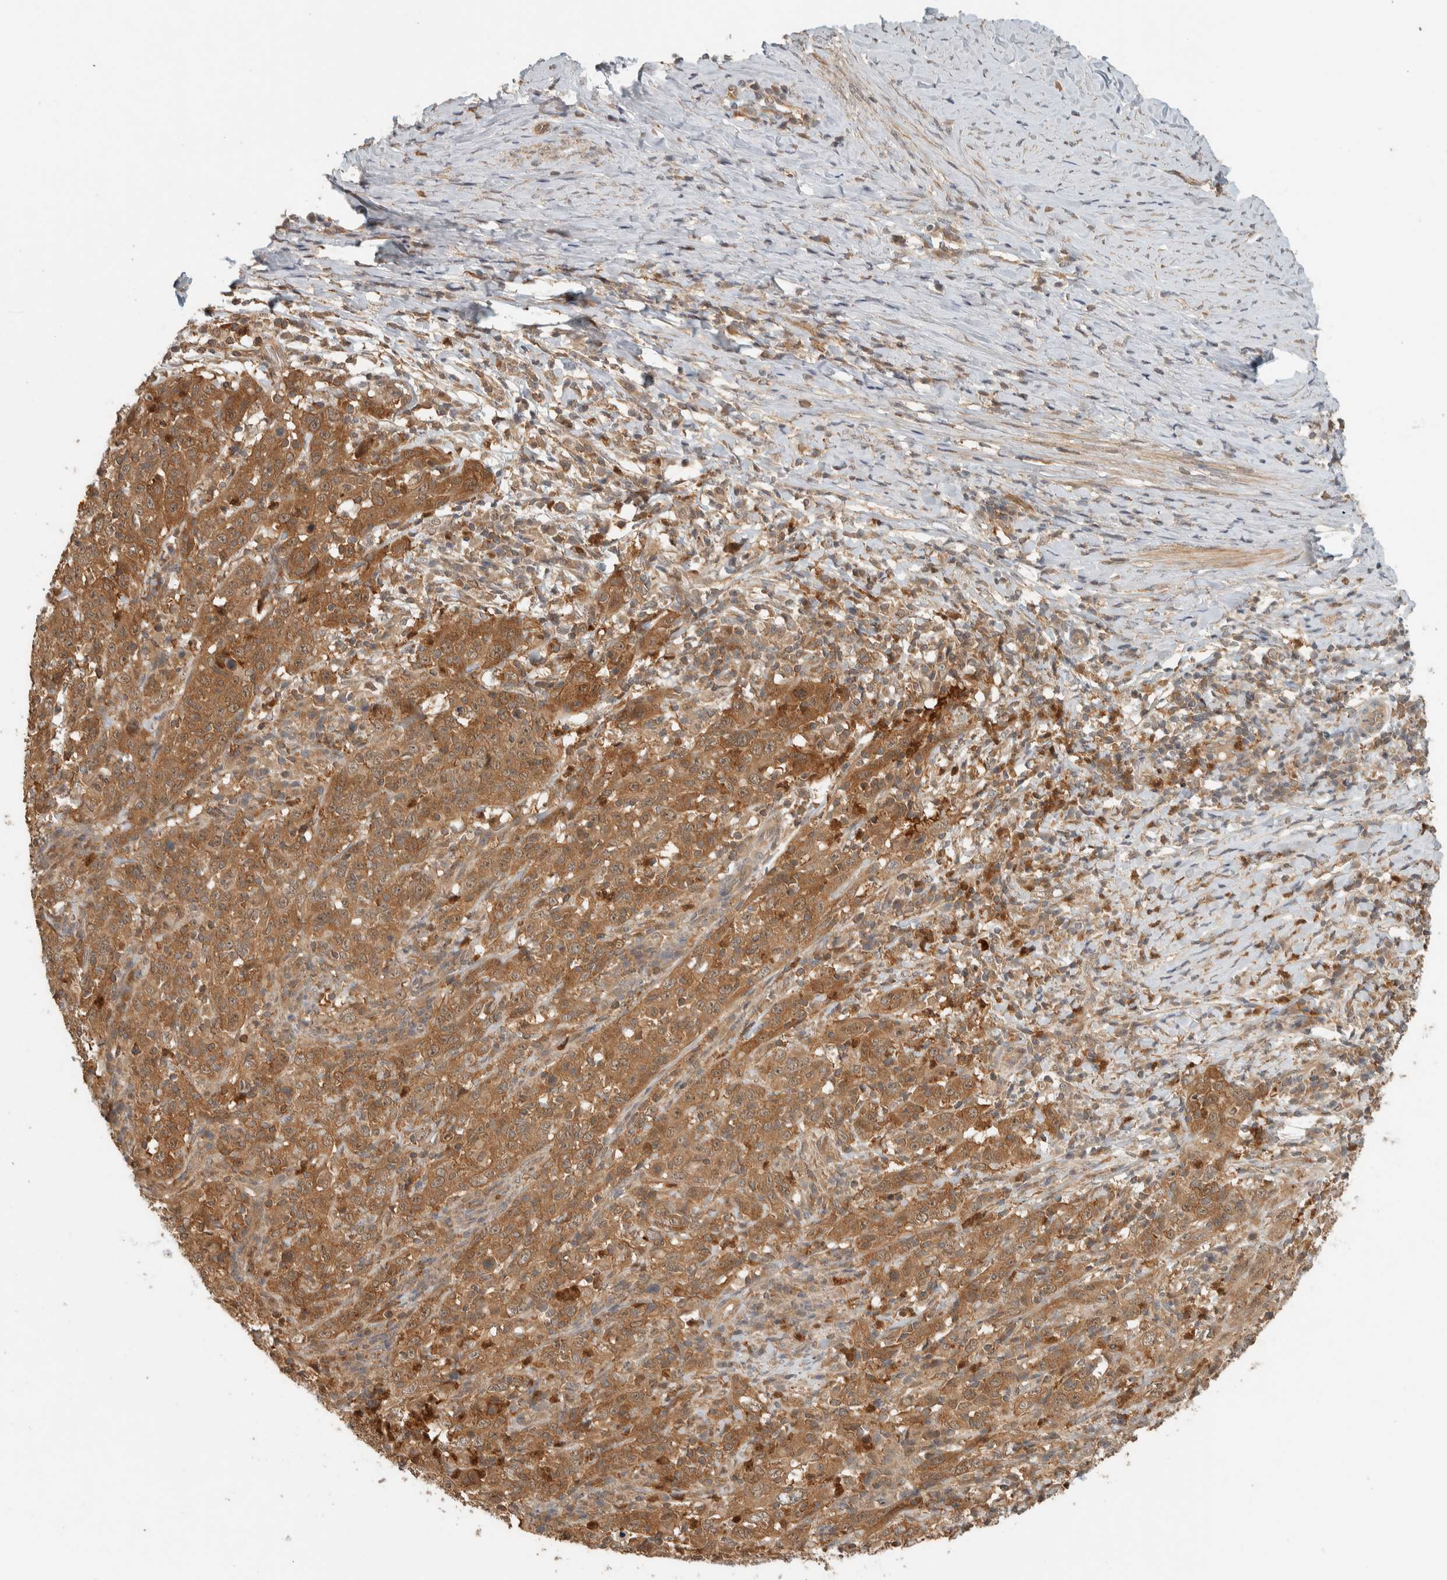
{"staining": {"intensity": "moderate", "quantity": ">75%", "location": "cytoplasmic/membranous"}, "tissue": "cervical cancer", "cell_type": "Tumor cells", "image_type": "cancer", "snomed": [{"axis": "morphology", "description": "Squamous cell carcinoma, NOS"}, {"axis": "topography", "description": "Cervix"}], "caption": "Cervical cancer (squamous cell carcinoma) tissue demonstrates moderate cytoplasmic/membranous positivity in approximately >75% of tumor cells (Brightfield microscopy of DAB IHC at high magnification).", "gene": "ADSS2", "patient": {"sex": "female", "age": 46}}